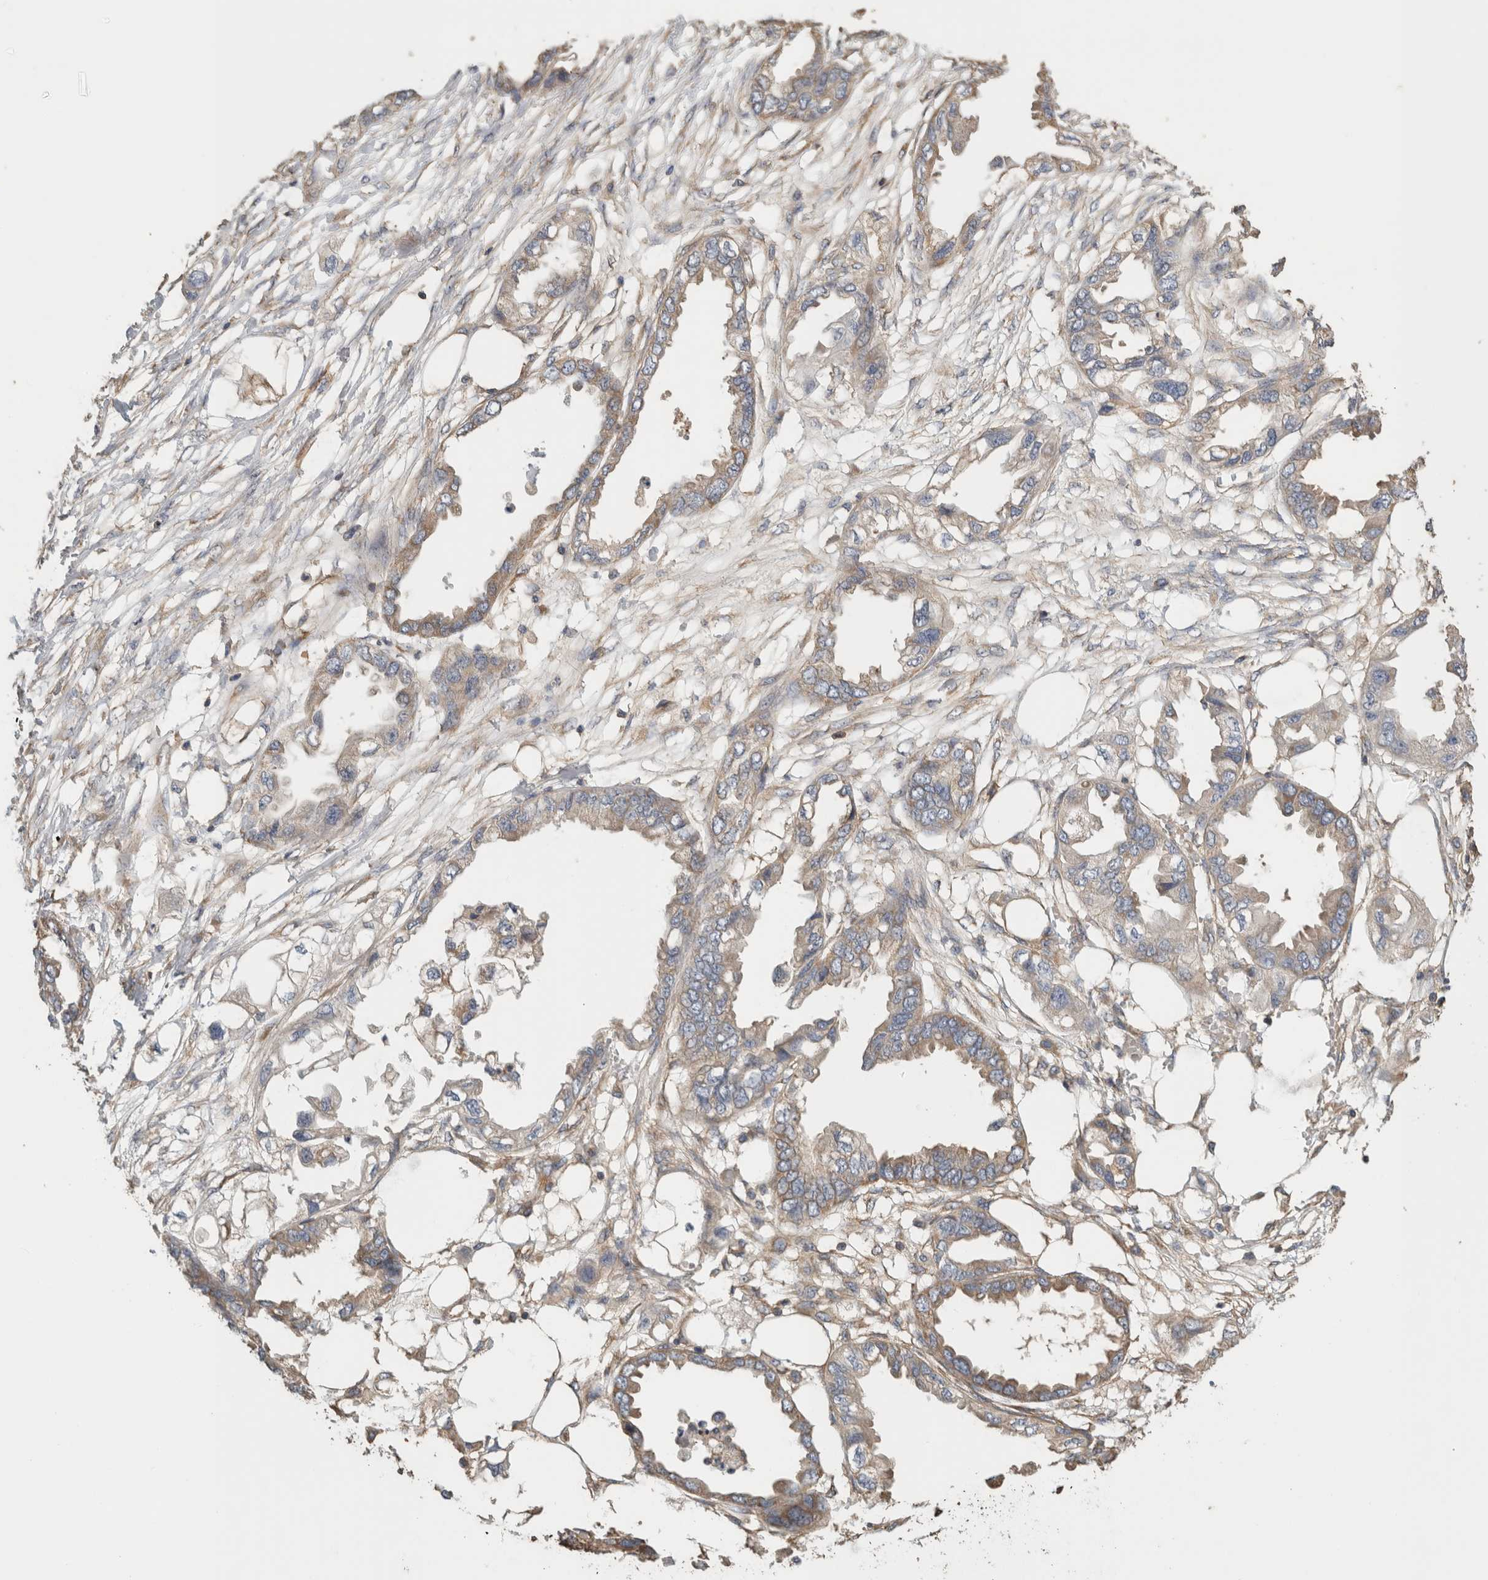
{"staining": {"intensity": "moderate", "quantity": ">75%", "location": "cytoplasmic/membranous"}, "tissue": "endometrial cancer", "cell_type": "Tumor cells", "image_type": "cancer", "snomed": [{"axis": "morphology", "description": "Adenocarcinoma, NOS"}, {"axis": "morphology", "description": "Adenocarcinoma, metastatic, NOS"}, {"axis": "topography", "description": "Adipose tissue"}, {"axis": "topography", "description": "Endometrium"}], "caption": "This micrograph reveals metastatic adenocarcinoma (endometrial) stained with immunohistochemistry (IHC) to label a protein in brown. The cytoplasmic/membranous of tumor cells show moderate positivity for the protein. Nuclei are counter-stained blue.", "gene": "EIF4G3", "patient": {"sex": "female", "age": 67}}